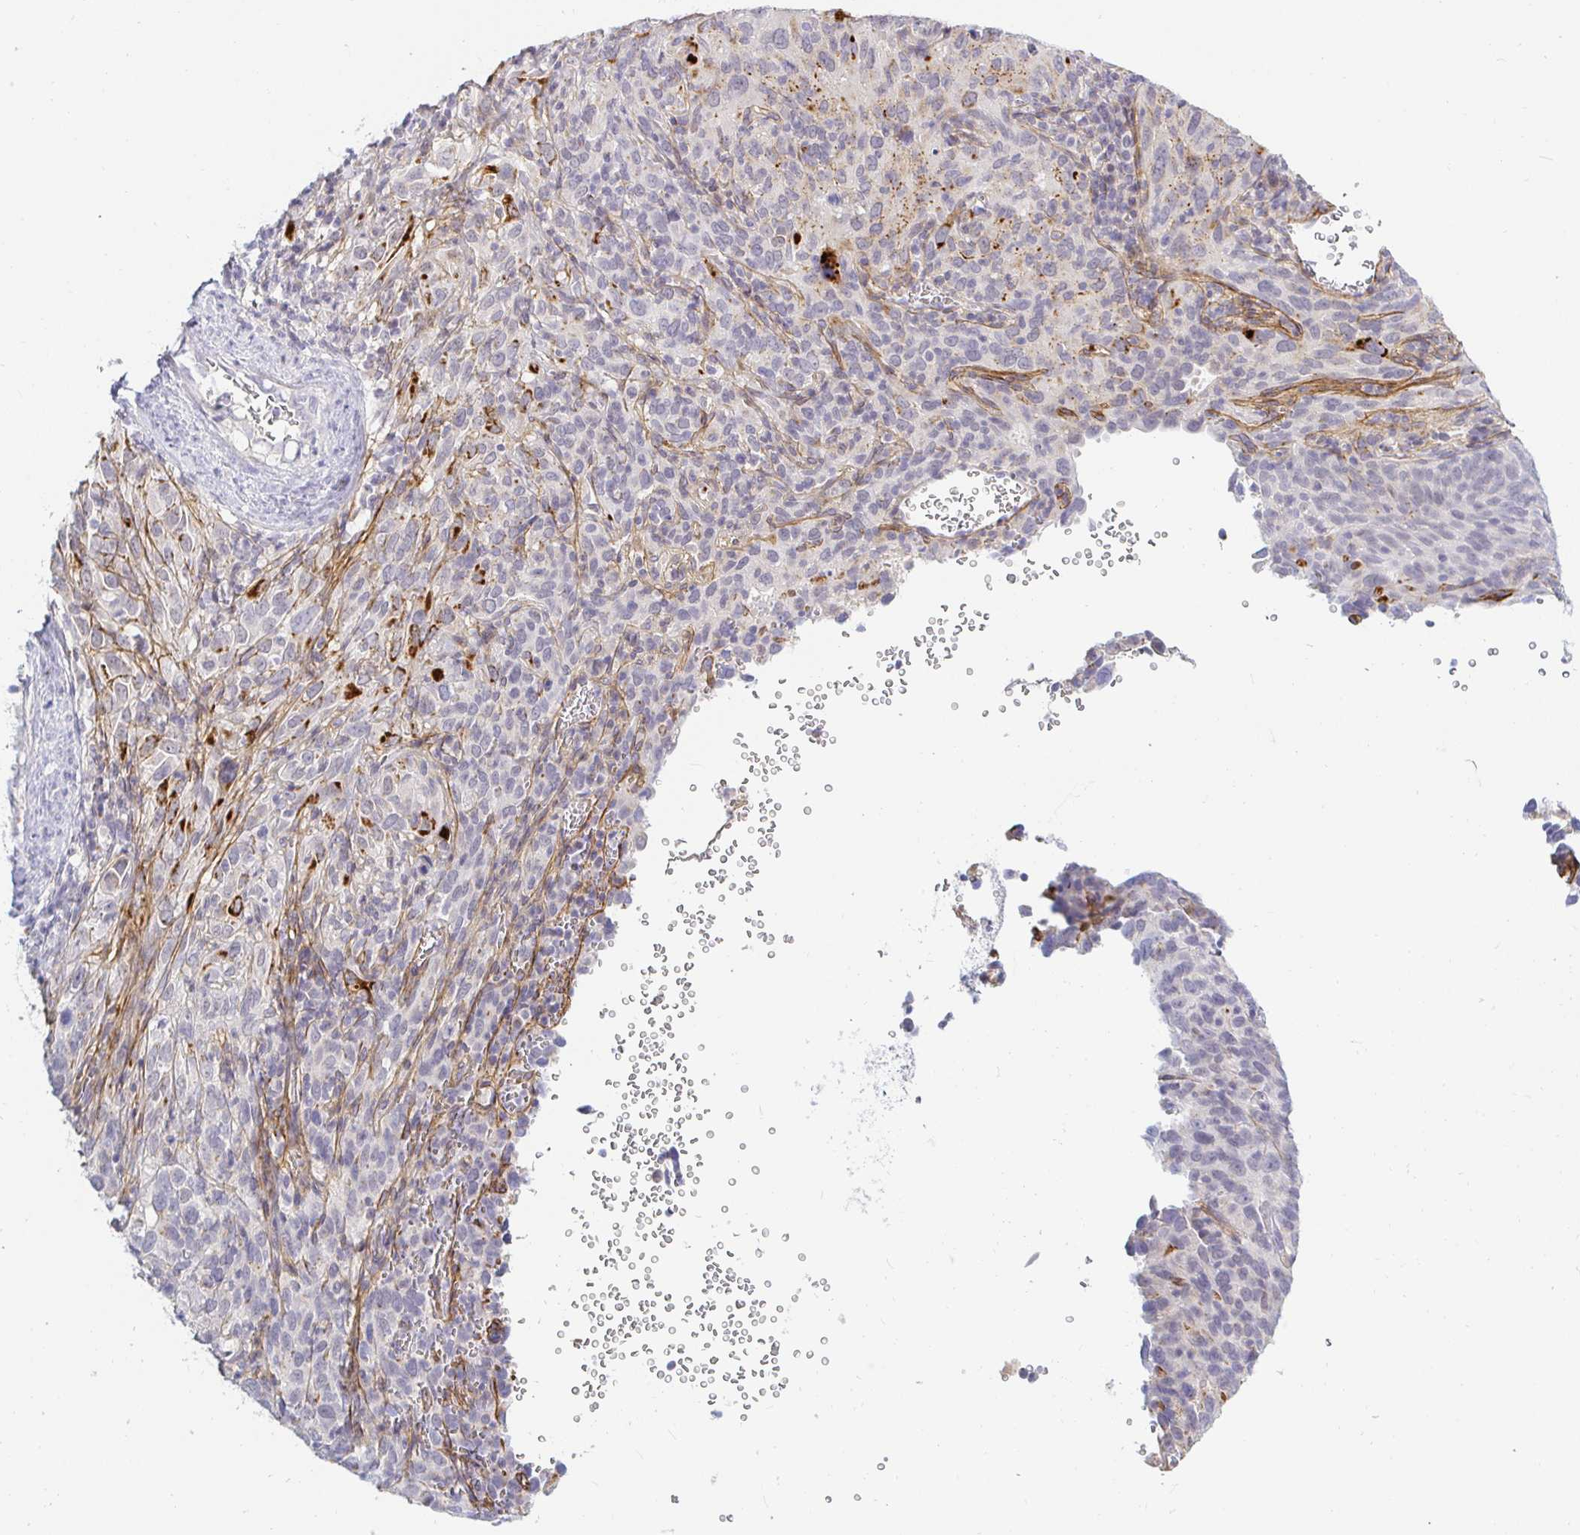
{"staining": {"intensity": "negative", "quantity": "none", "location": "none"}, "tissue": "cervical cancer", "cell_type": "Tumor cells", "image_type": "cancer", "snomed": [{"axis": "morphology", "description": "Normal tissue, NOS"}, {"axis": "morphology", "description": "Squamous cell carcinoma, NOS"}, {"axis": "topography", "description": "Cervix"}], "caption": "Immunohistochemistry (IHC) of human cervical squamous cell carcinoma reveals no positivity in tumor cells.", "gene": "OR51D1", "patient": {"sex": "female", "age": 51}}